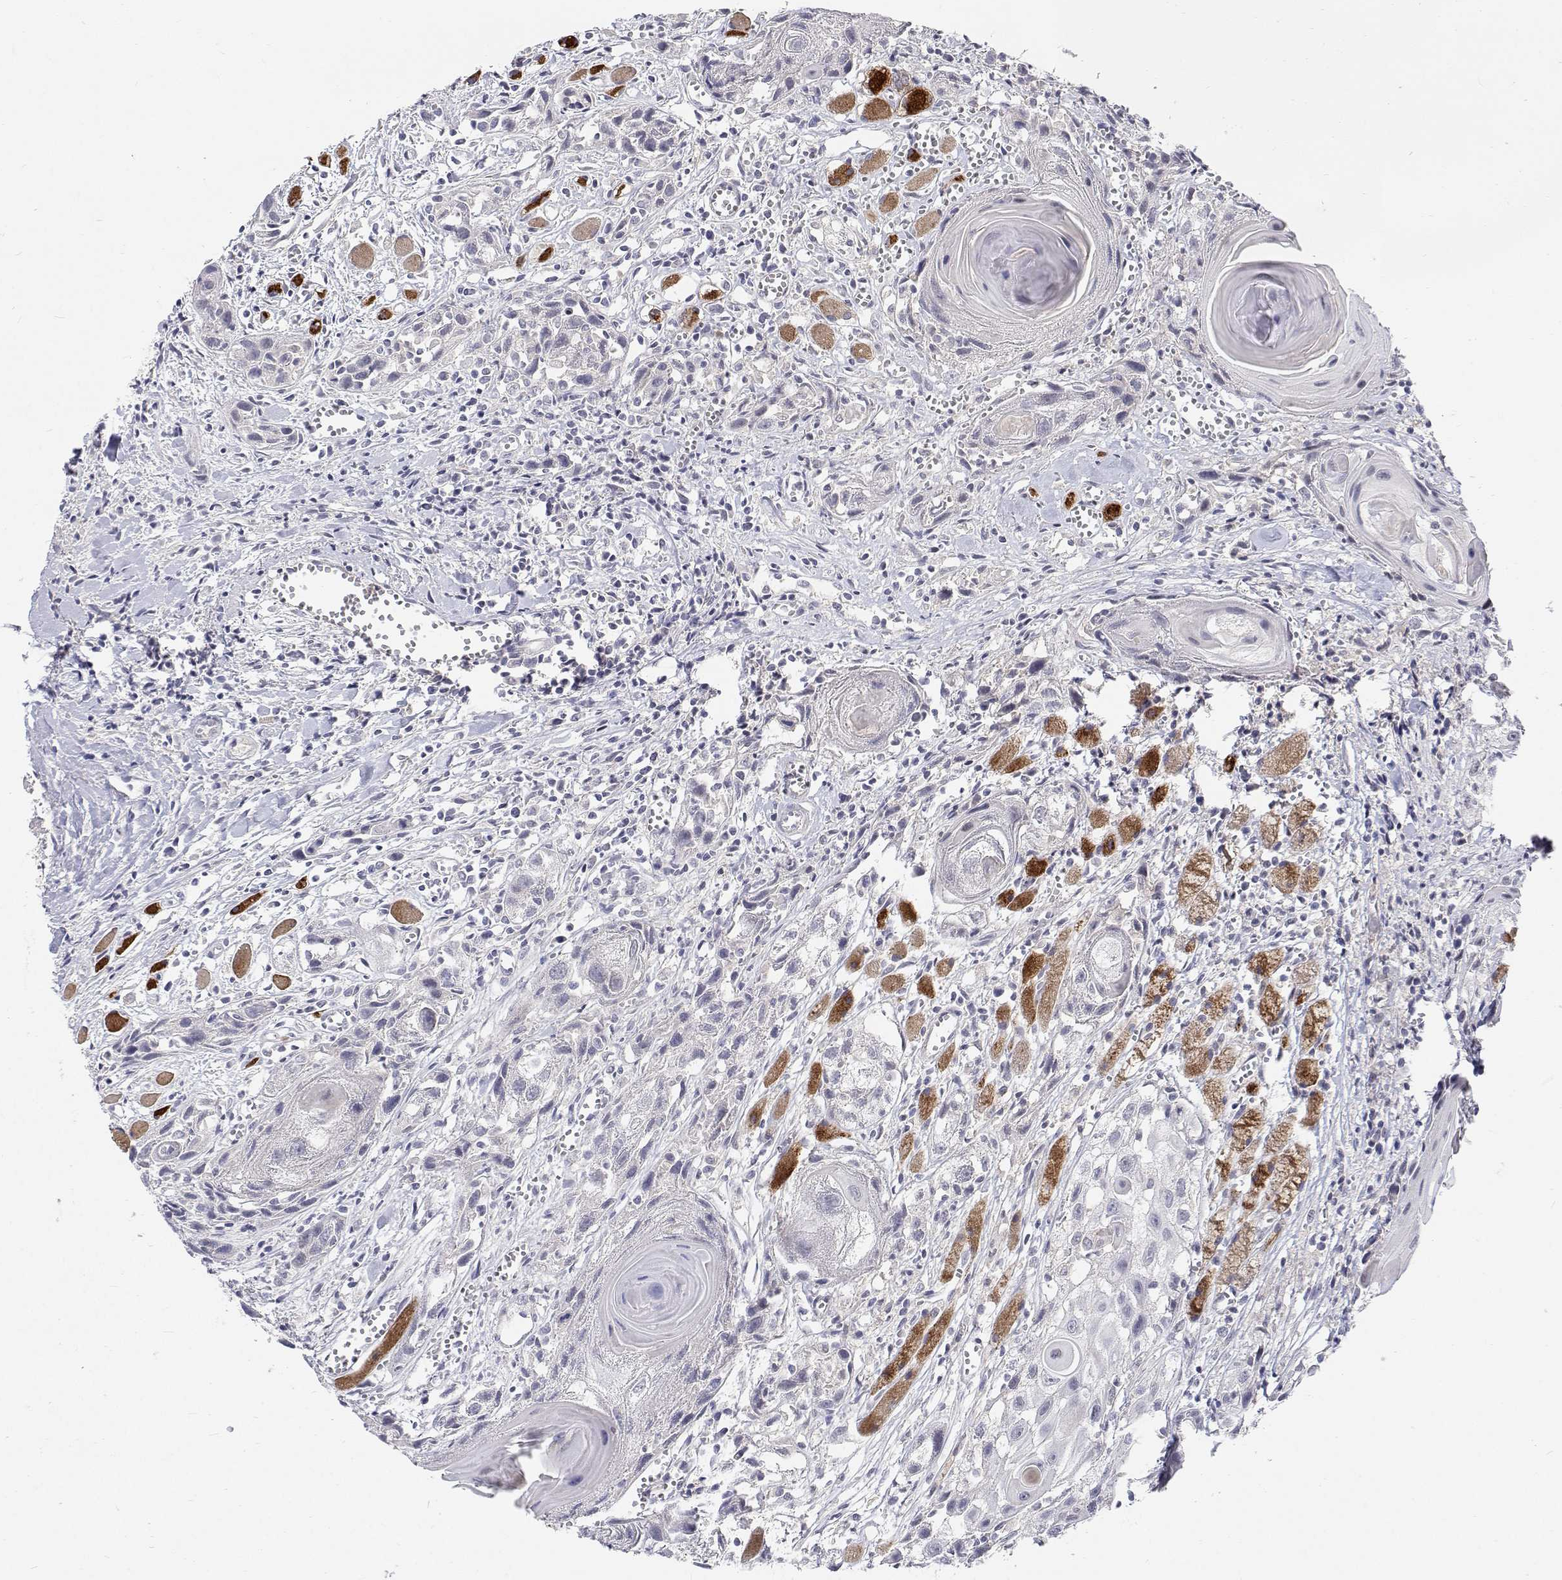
{"staining": {"intensity": "negative", "quantity": "none", "location": "none"}, "tissue": "head and neck cancer", "cell_type": "Tumor cells", "image_type": "cancer", "snomed": [{"axis": "morphology", "description": "Squamous cell carcinoma, NOS"}, {"axis": "topography", "description": "Head-Neck"}], "caption": "Head and neck cancer (squamous cell carcinoma) was stained to show a protein in brown. There is no significant positivity in tumor cells.", "gene": "MYPN", "patient": {"sex": "female", "age": 80}}